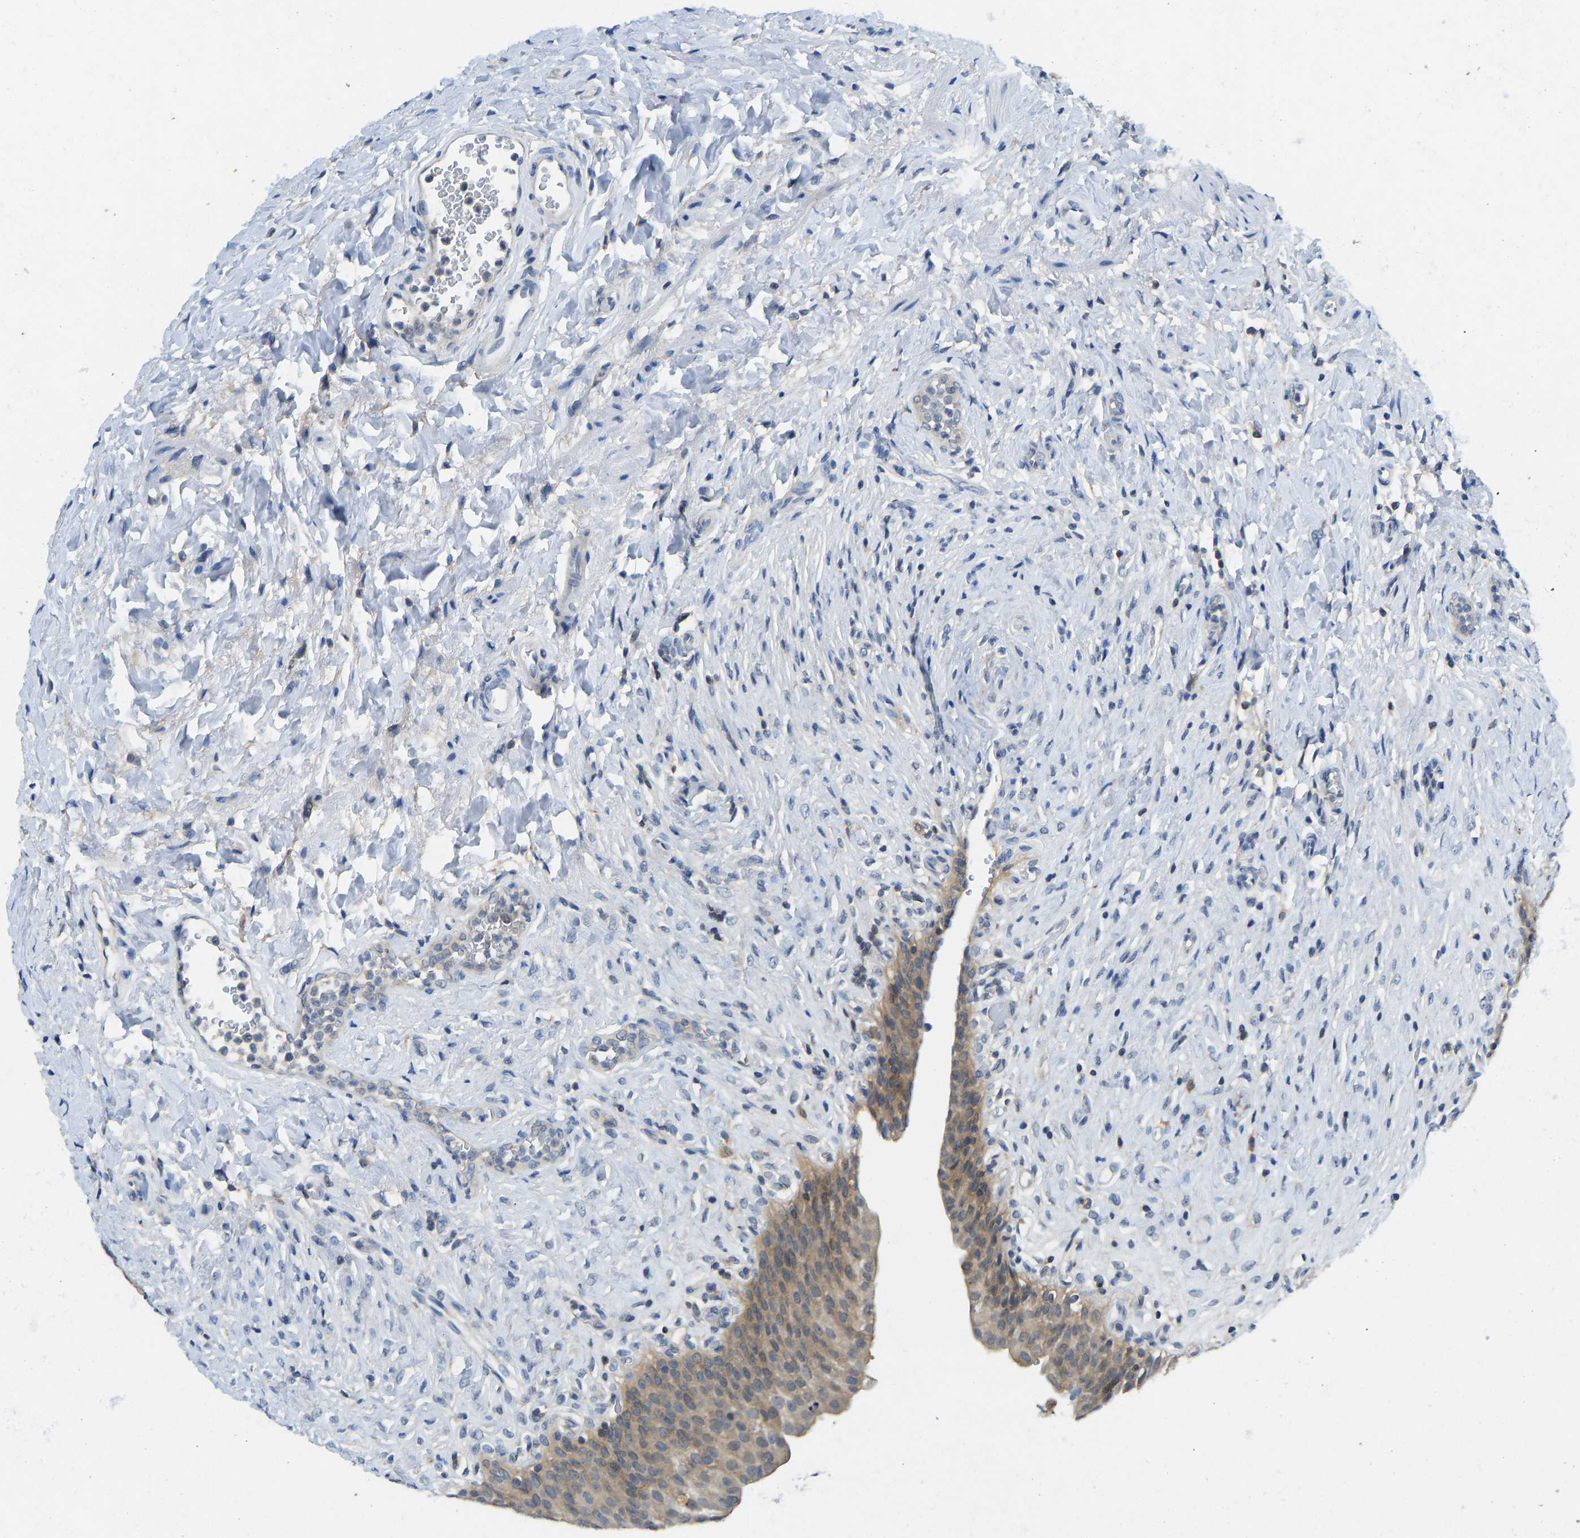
{"staining": {"intensity": "moderate", "quantity": ">75%", "location": "cytoplasmic/membranous"}, "tissue": "urinary bladder", "cell_type": "Urothelial cells", "image_type": "normal", "snomed": [{"axis": "morphology", "description": "Urothelial carcinoma, High grade"}, {"axis": "topography", "description": "Urinary bladder"}], "caption": "This histopathology image shows unremarkable urinary bladder stained with immunohistochemistry to label a protein in brown. The cytoplasmic/membranous of urothelial cells show moderate positivity for the protein. Nuclei are counter-stained blue.", "gene": "NDRG3", "patient": {"sex": "male", "age": 46}}